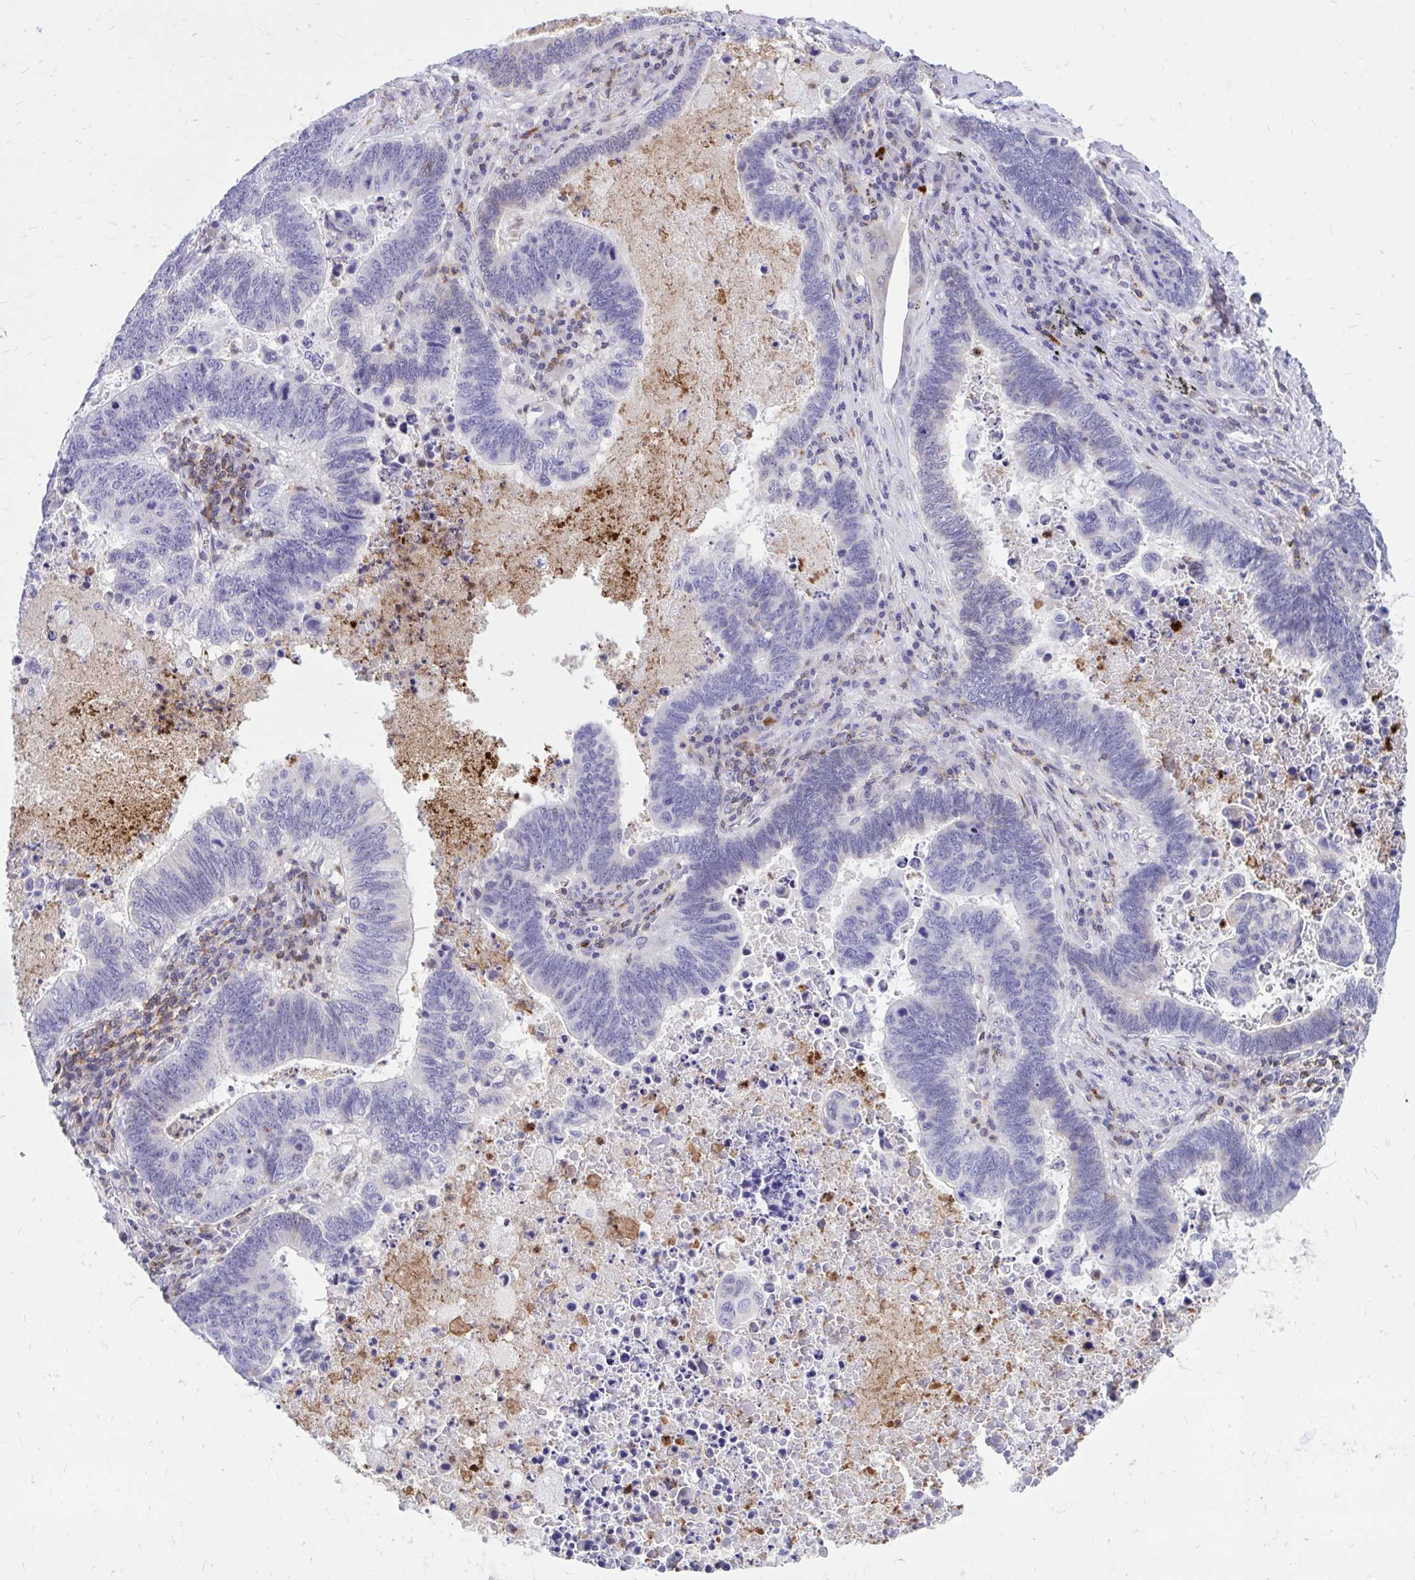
{"staining": {"intensity": "negative", "quantity": "none", "location": "none"}, "tissue": "lung cancer", "cell_type": "Tumor cells", "image_type": "cancer", "snomed": [{"axis": "morphology", "description": "Aneuploidy"}, {"axis": "morphology", "description": "Adenocarcinoma, NOS"}, {"axis": "morphology", "description": "Adenocarcinoma primary or metastatic"}, {"axis": "topography", "description": "Lung"}], "caption": "Tumor cells show no significant protein staining in lung cancer (adenocarcinoma primary or metastatic).", "gene": "CXCL8", "patient": {"sex": "female", "age": 75}}